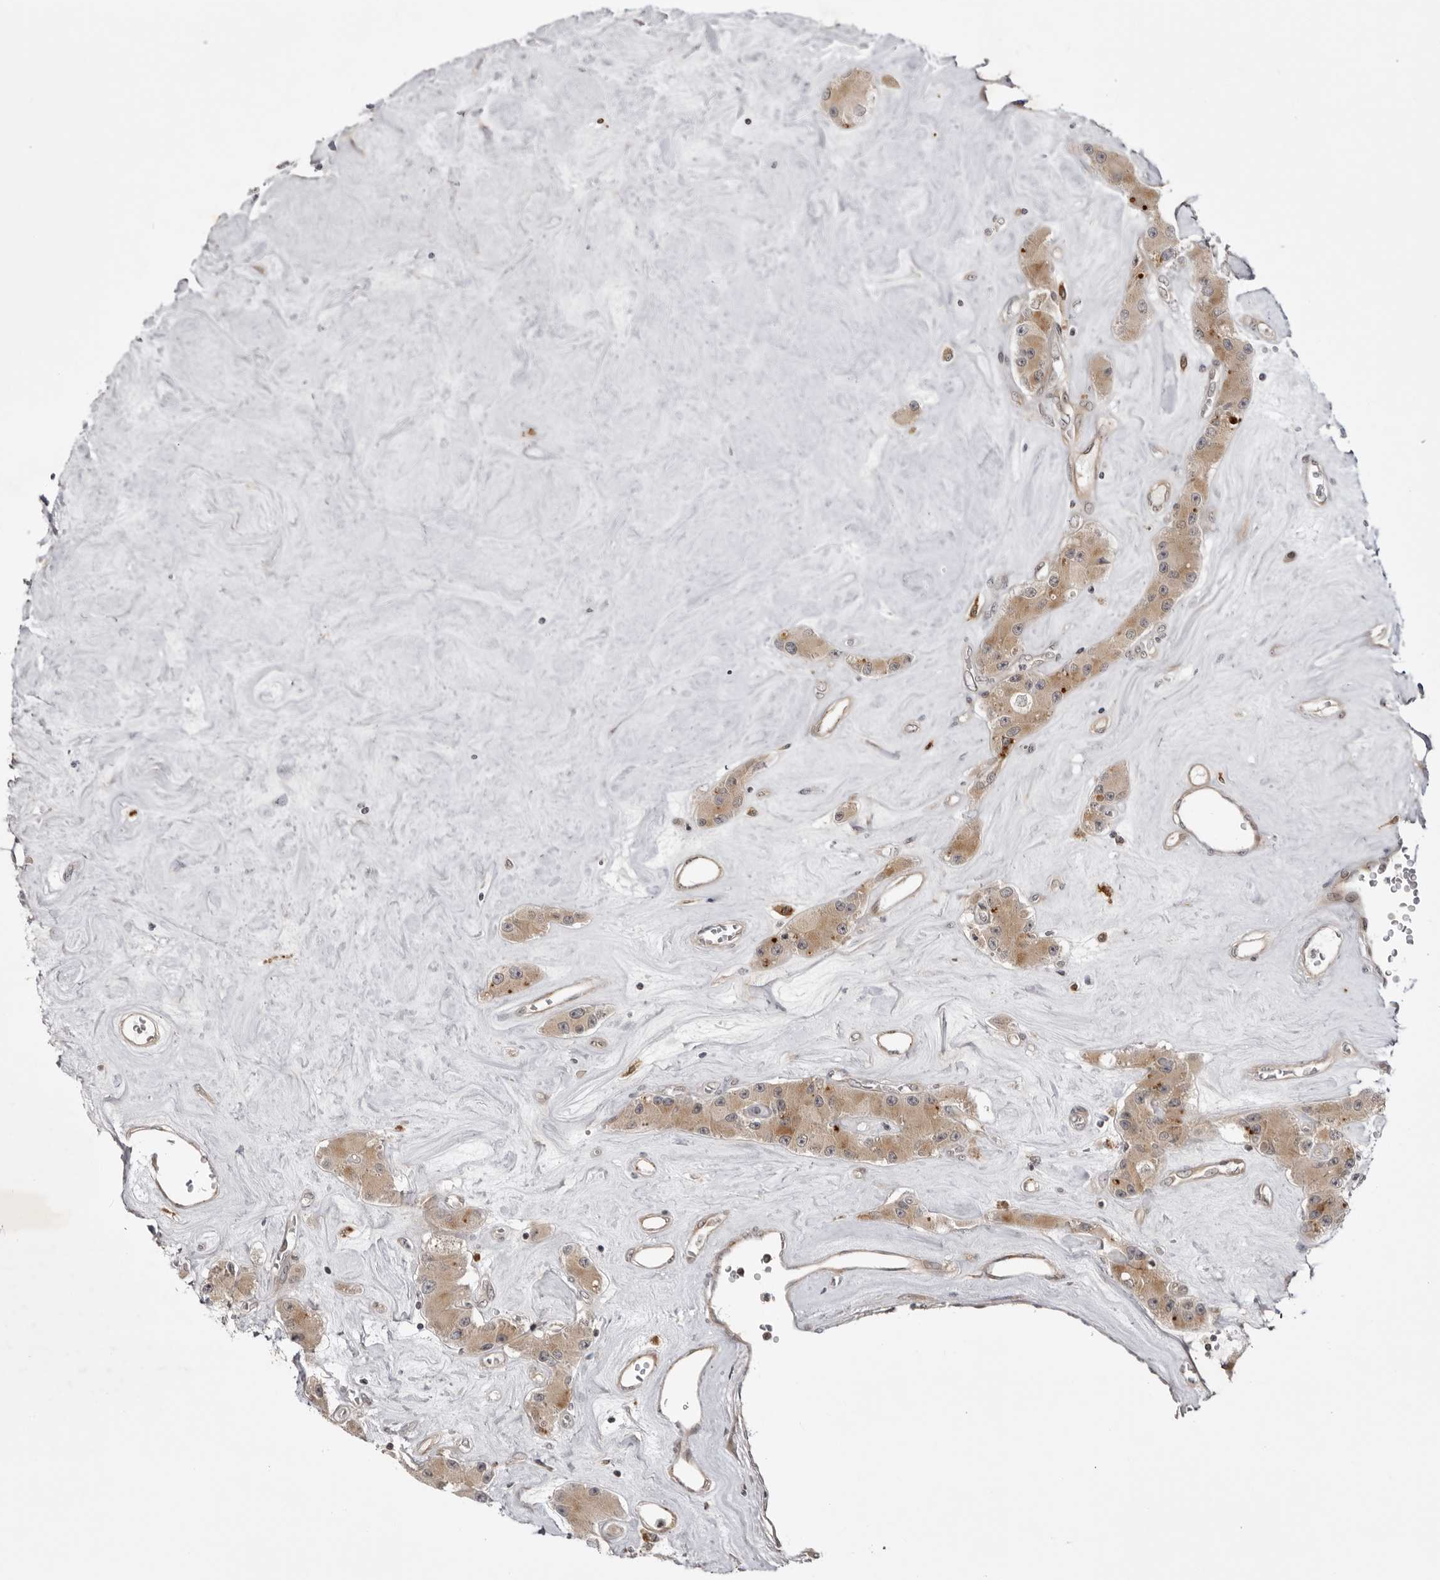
{"staining": {"intensity": "weak", "quantity": ">75%", "location": "cytoplasmic/membranous"}, "tissue": "carcinoid", "cell_type": "Tumor cells", "image_type": "cancer", "snomed": [{"axis": "morphology", "description": "Carcinoid, malignant, NOS"}, {"axis": "topography", "description": "Pancreas"}], "caption": "DAB immunohistochemical staining of human carcinoid (malignant) shows weak cytoplasmic/membranous protein expression in about >75% of tumor cells. The protein of interest is stained brown, and the nuclei are stained in blue (DAB (3,3'-diaminobenzidine) IHC with brightfield microscopy, high magnification).", "gene": "USP43", "patient": {"sex": "male", "age": 41}}